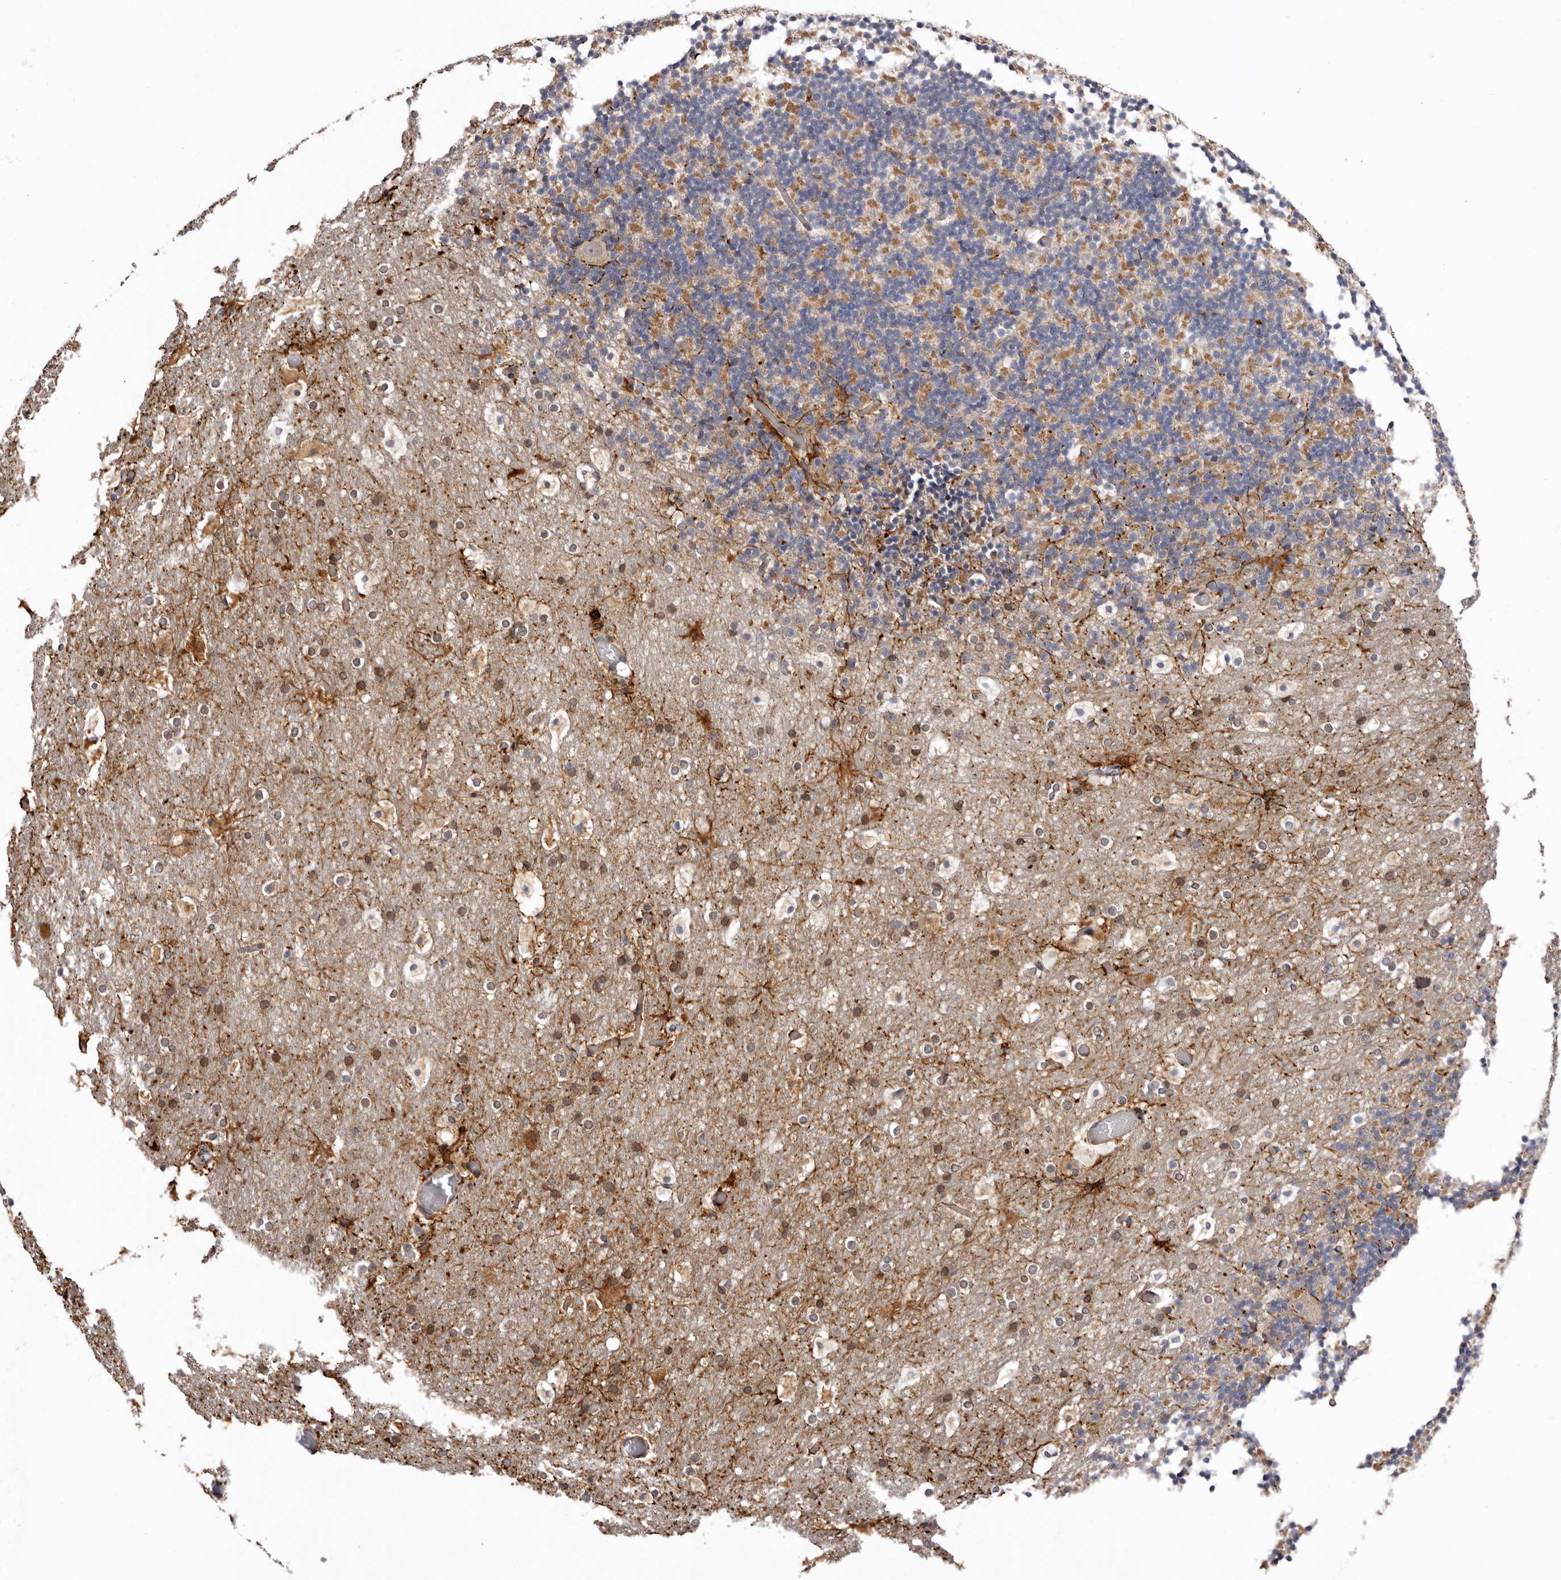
{"staining": {"intensity": "negative", "quantity": "none", "location": "none"}, "tissue": "cerebellum", "cell_type": "Cells in granular layer", "image_type": "normal", "snomed": [{"axis": "morphology", "description": "Normal tissue, NOS"}, {"axis": "topography", "description": "Cerebellum"}], "caption": "The histopathology image reveals no significant positivity in cells in granular layer of cerebellum.", "gene": "TMUB1", "patient": {"sex": "male", "age": 57}}